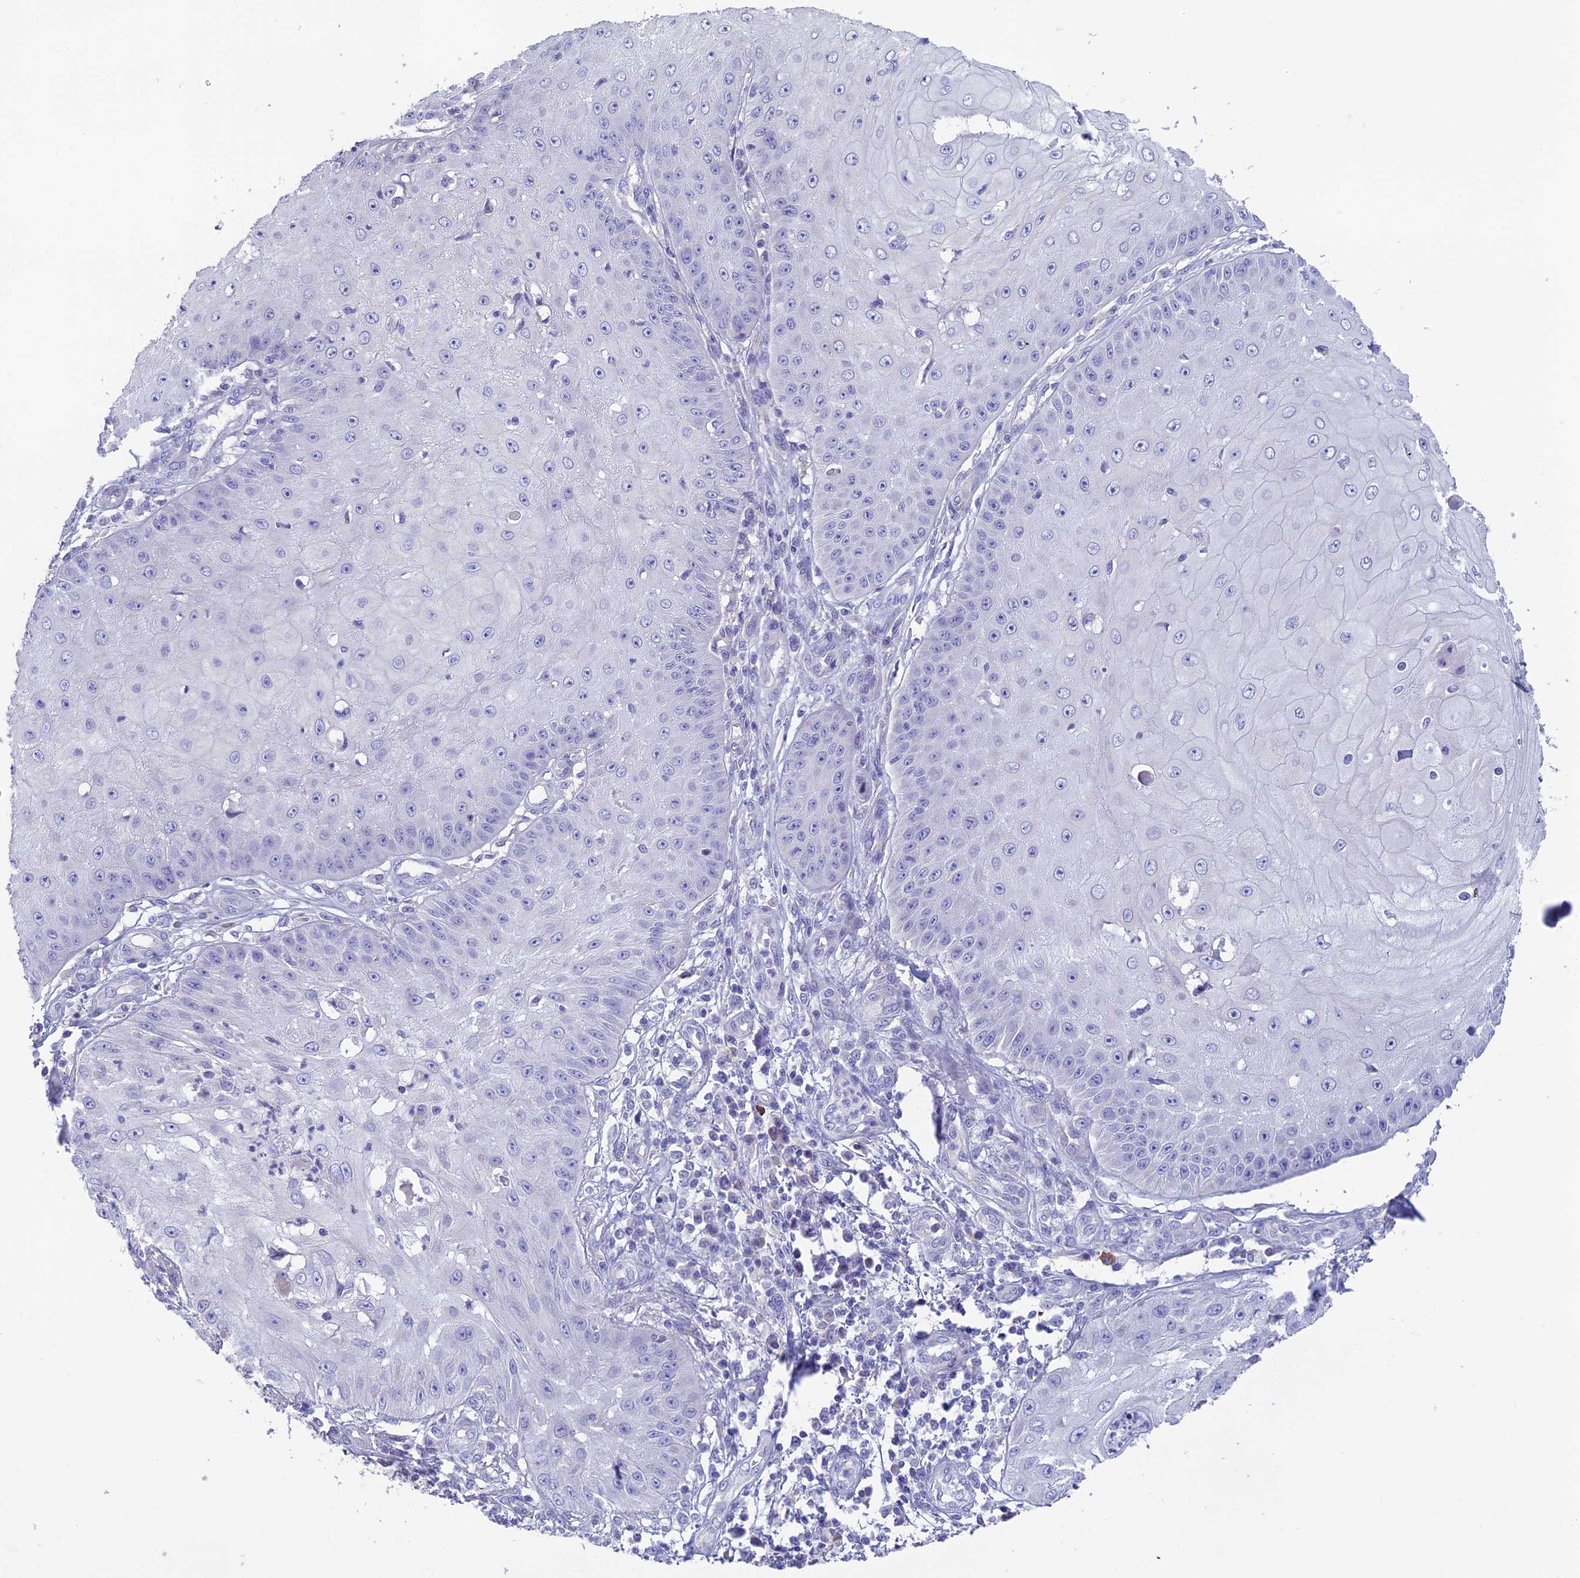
{"staining": {"intensity": "negative", "quantity": "none", "location": "none"}, "tissue": "skin cancer", "cell_type": "Tumor cells", "image_type": "cancer", "snomed": [{"axis": "morphology", "description": "Squamous cell carcinoma, NOS"}, {"axis": "topography", "description": "Skin"}], "caption": "DAB (3,3'-diaminobenzidine) immunohistochemical staining of skin cancer reveals no significant expression in tumor cells. The staining is performed using DAB brown chromogen with nuclei counter-stained in using hematoxylin.", "gene": "HSD17B2", "patient": {"sex": "male", "age": 70}}